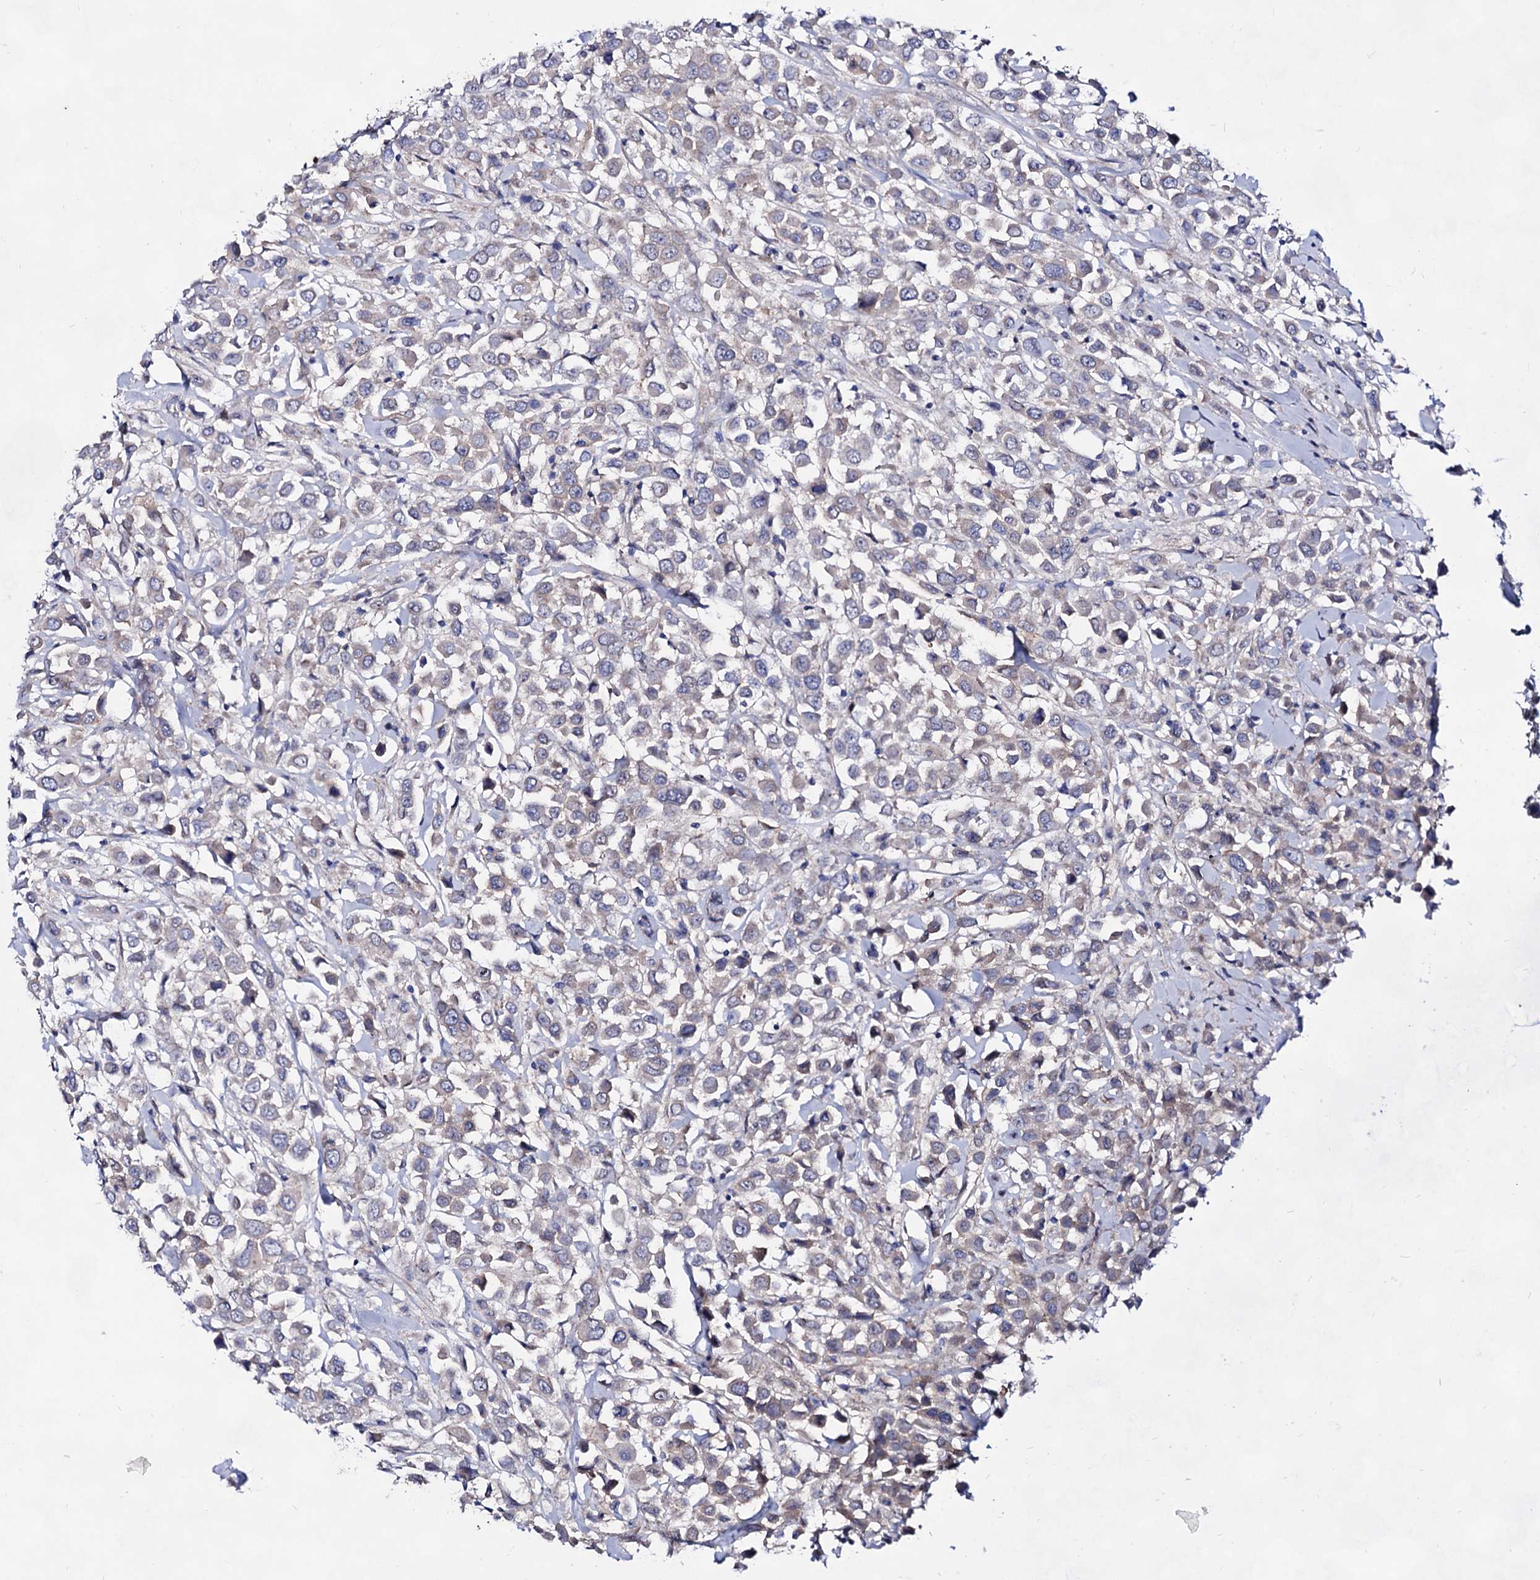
{"staining": {"intensity": "weak", "quantity": ">75%", "location": "cytoplasmic/membranous"}, "tissue": "breast cancer", "cell_type": "Tumor cells", "image_type": "cancer", "snomed": [{"axis": "morphology", "description": "Duct carcinoma"}, {"axis": "topography", "description": "Breast"}], "caption": "Immunohistochemistry (IHC) of breast cancer (invasive ductal carcinoma) reveals low levels of weak cytoplasmic/membranous staining in about >75% of tumor cells. (IHC, brightfield microscopy, high magnification).", "gene": "PLIN1", "patient": {"sex": "female", "age": 61}}